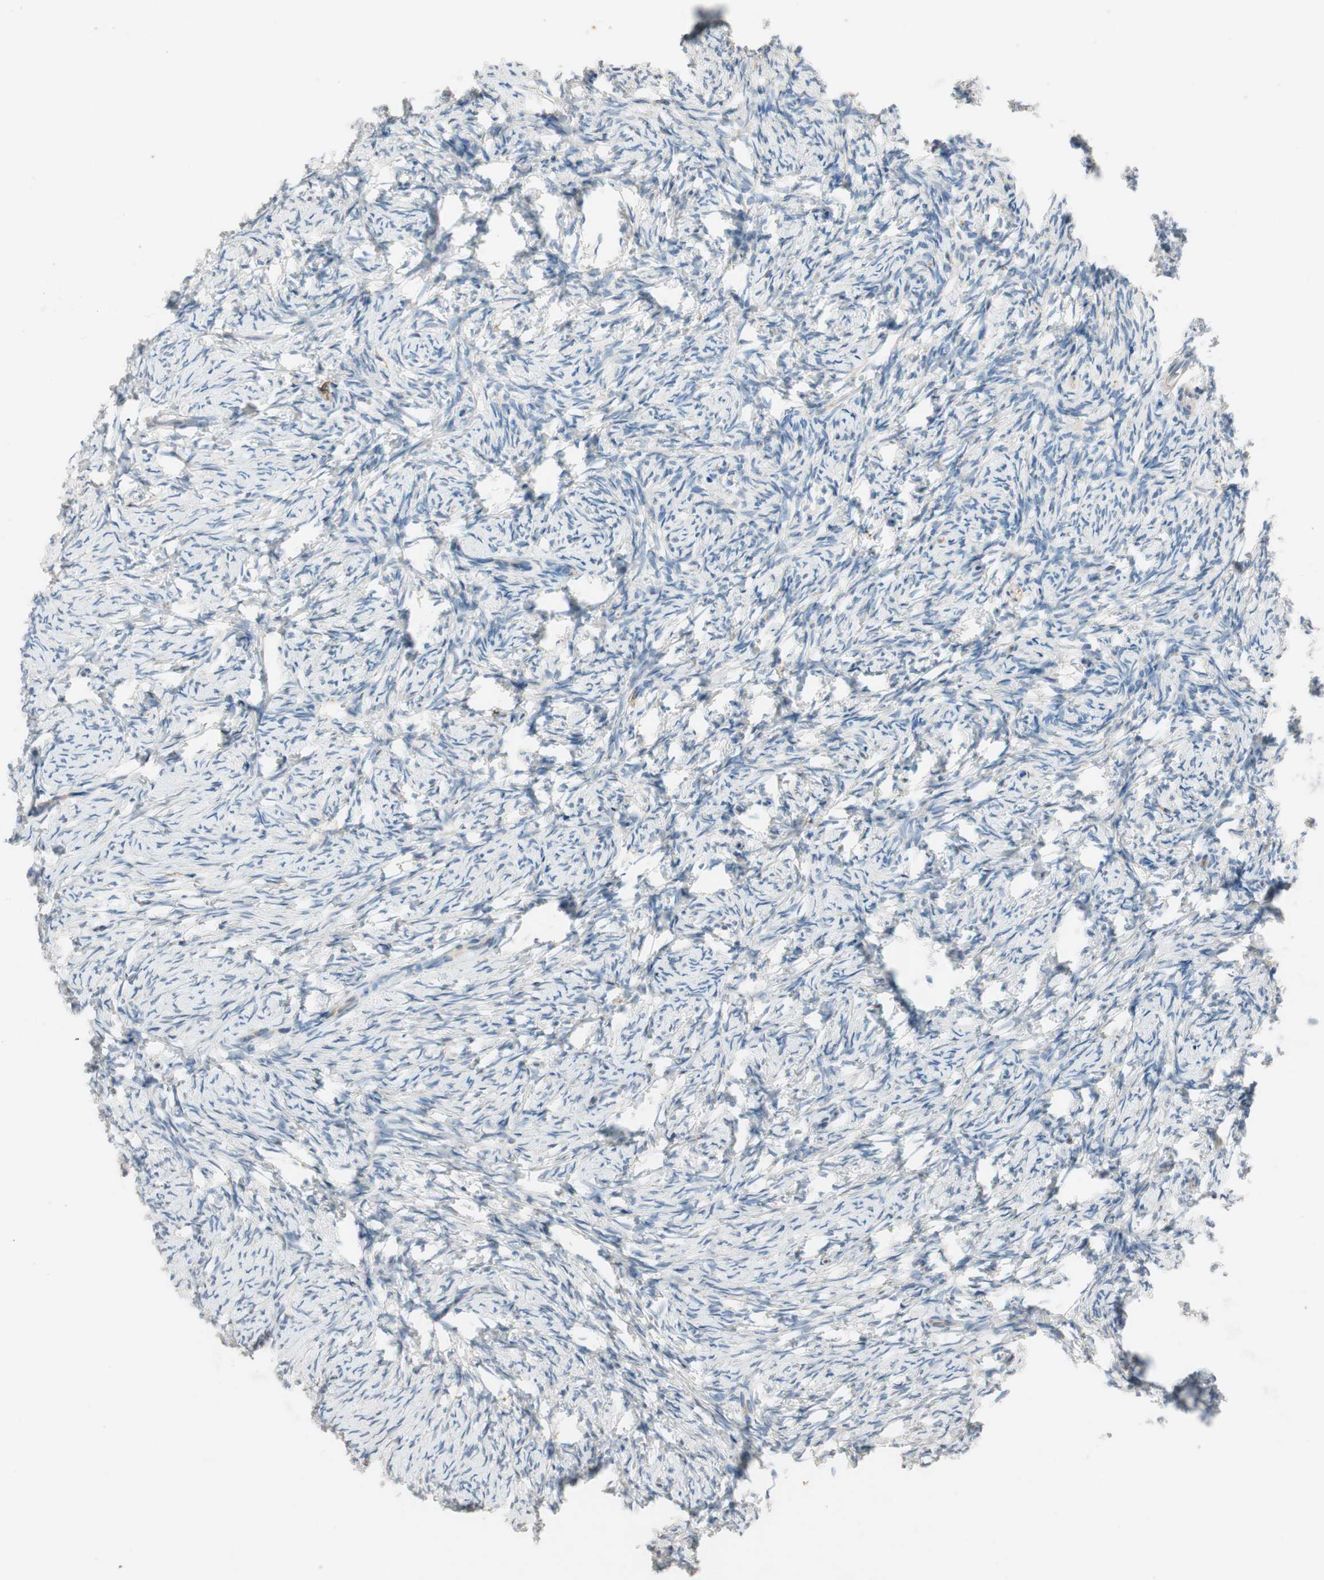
{"staining": {"intensity": "negative", "quantity": "none", "location": "none"}, "tissue": "ovary", "cell_type": "Ovarian stroma cells", "image_type": "normal", "snomed": [{"axis": "morphology", "description": "Normal tissue, NOS"}, {"axis": "topography", "description": "Ovary"}], "caption": "DAB immunohistochemical staining of unremarkable human ovary reveals no significant staining in ovarian stroma cells. (DAB (3,3'-diaminobenzidine) IHC with hematoxylin counter stain).", "gene": "SERPINB5", "patient": {"sex": "female", "age": 60}}